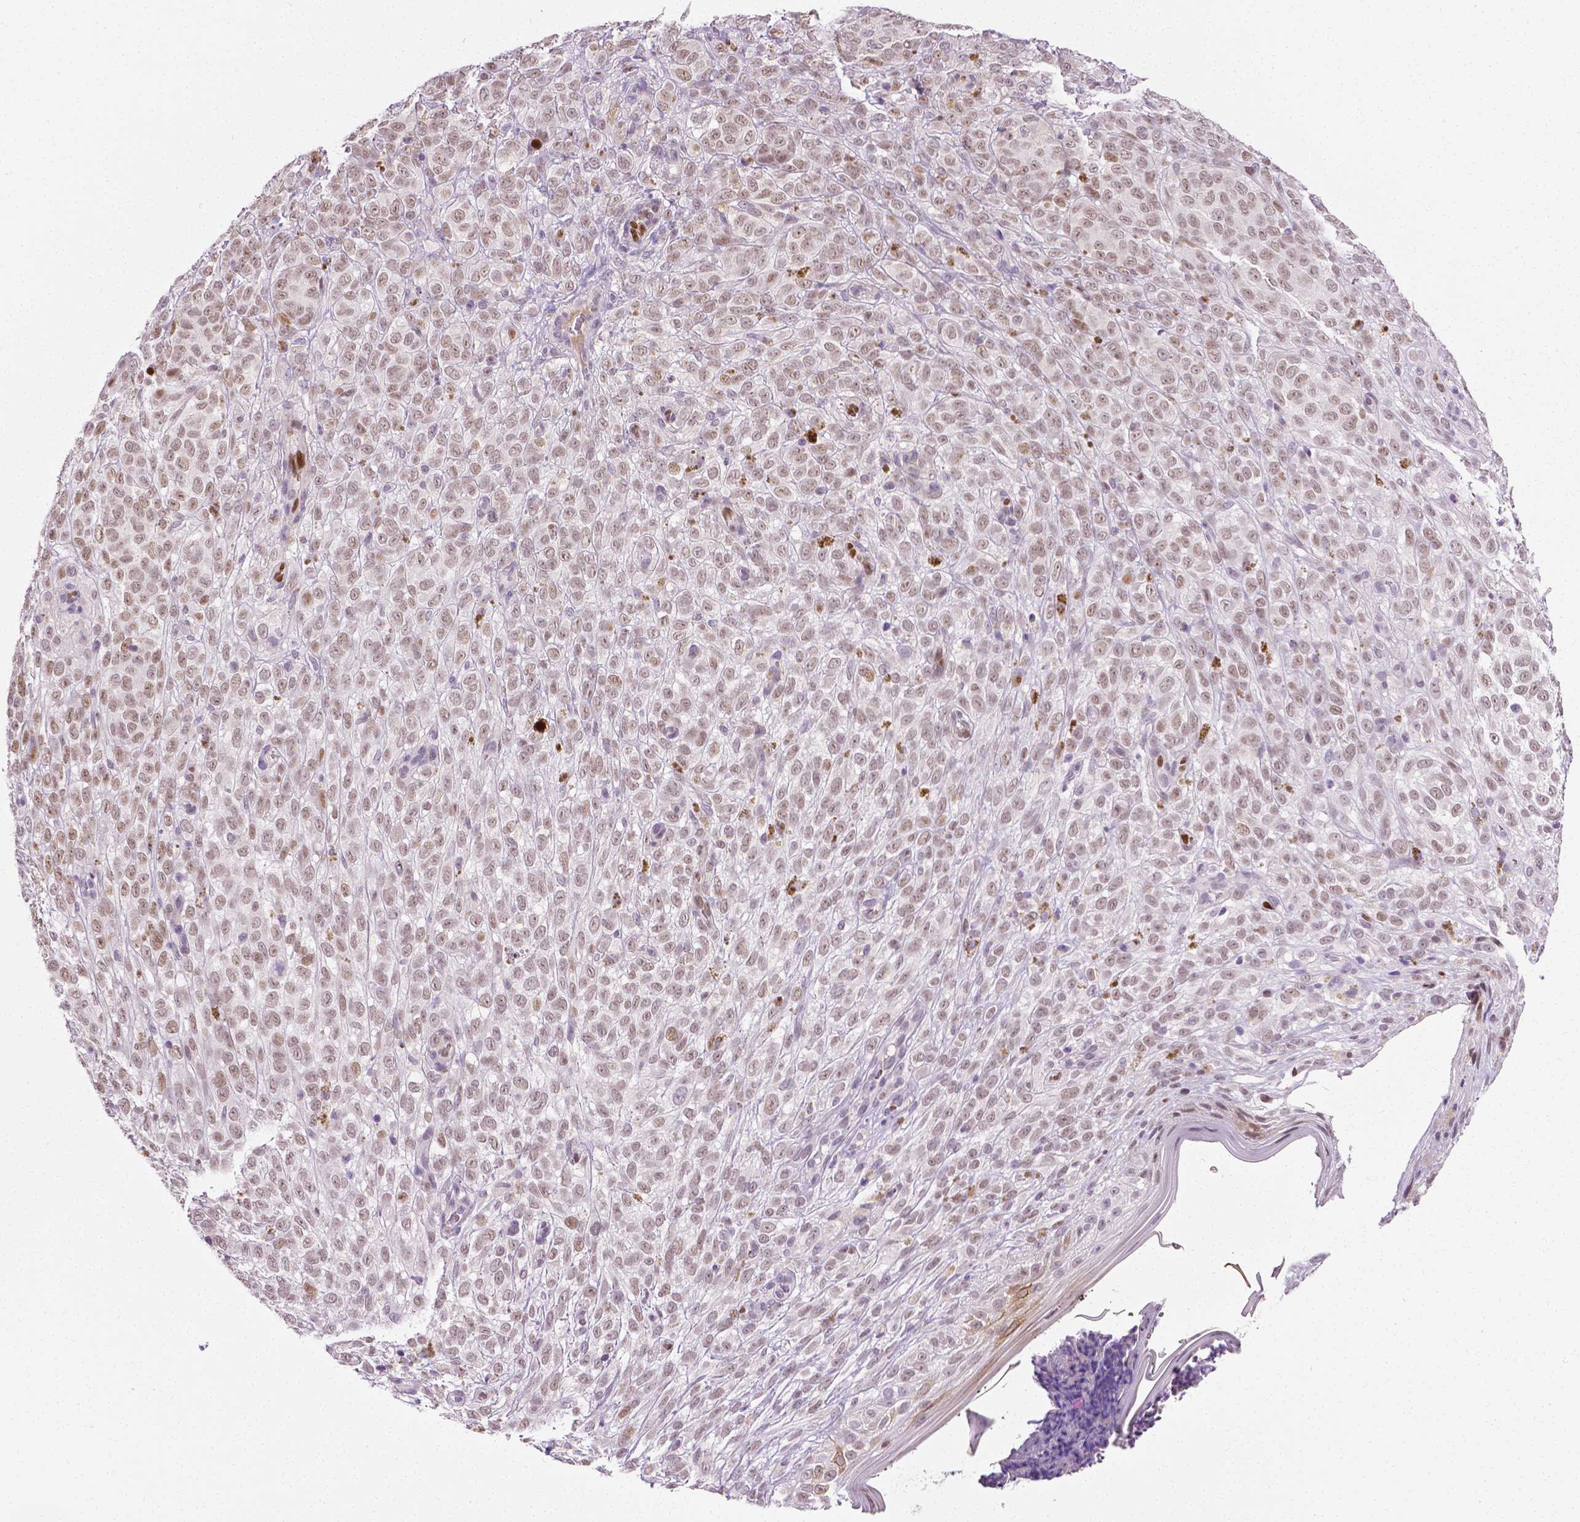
{"staining": {"intensity": "weak", "quantity": ">75%", "location": "nuclear"}, "tissue": "melanoma", "cell_type": "Tumor cells", "image_type": "cancer", "snomed": [{"axis": "morphology", "description": "Malignant melanoma, NOS"}, {"axis": "topography", "description": "Skin"}], "caption": "A high-resolution micrograph shows immunohistochemistry staining of melanoma, which shows weak nuclear staining in about >75% of tumor cells. Immunohistochemistry (ihc) stains the protein in brown and the nuclei are stained blue.", "gene": "PTGER3", "patient": {"sex": "female", "age": 86}}